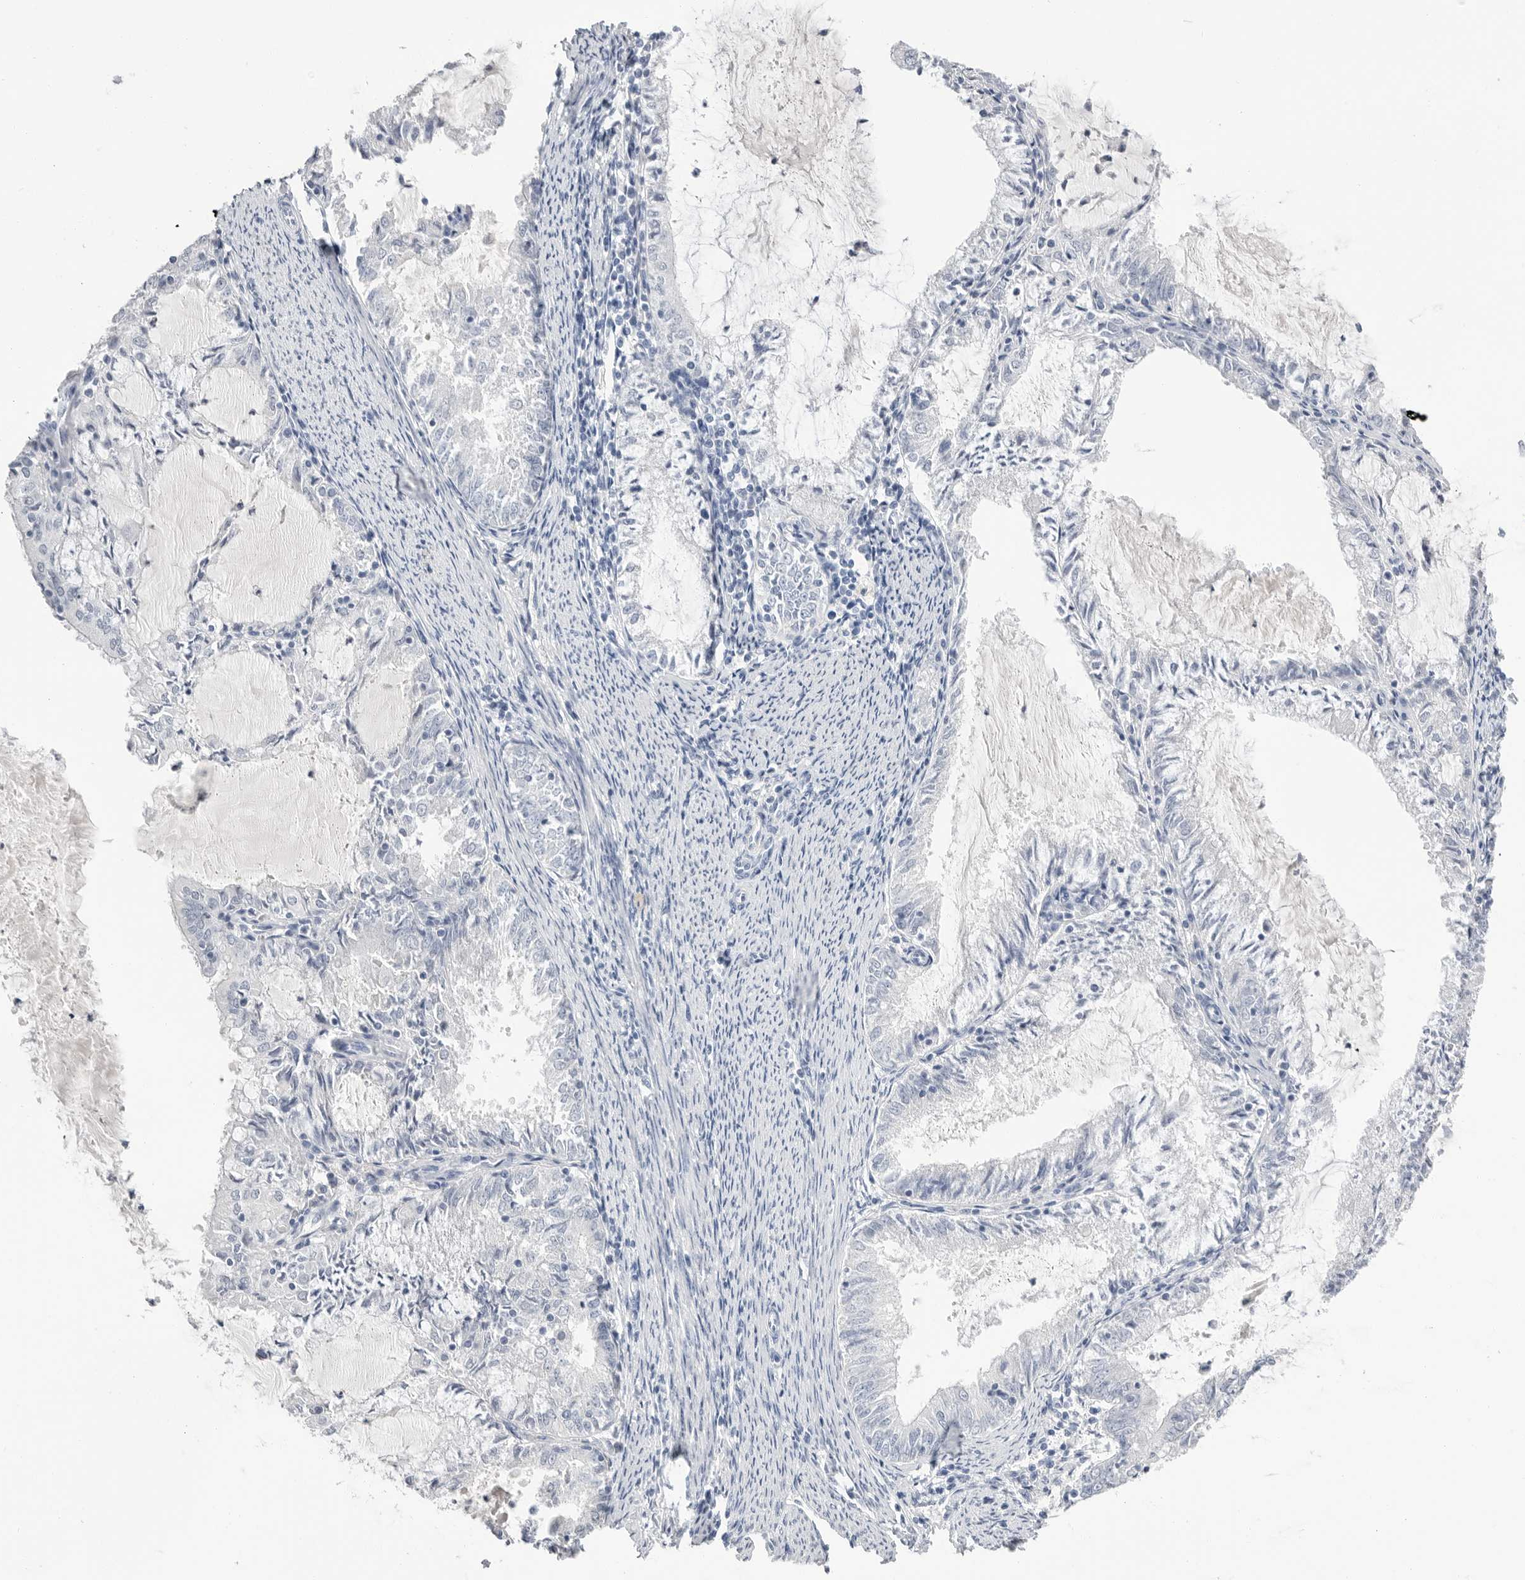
{"staining": {"intensity": "negative", "quantity": "none", "location": "none"}, "tissue": "endometrial cancer", "cell_type": "Tumor cells", "image_type": "cancer", "snomed": [{"axis": "morphology", "description": "Adenocarcinoma, NOS"}, {"axis": "topography", "description": "Endometrium"}], "caption": "Immunohistochemistry (IHC) micrograph of neoplastic tissue: endometrial adenocarcinoma stained with DAB exhibits no significant protein positivity in tumor cells. (Stains: DAB IHC with hematoxylin counter stain, Microscopy: brightfield microscopy at high magnification).", "gene": "APOA2", "patient": {"sex": "female", "age": 57}}